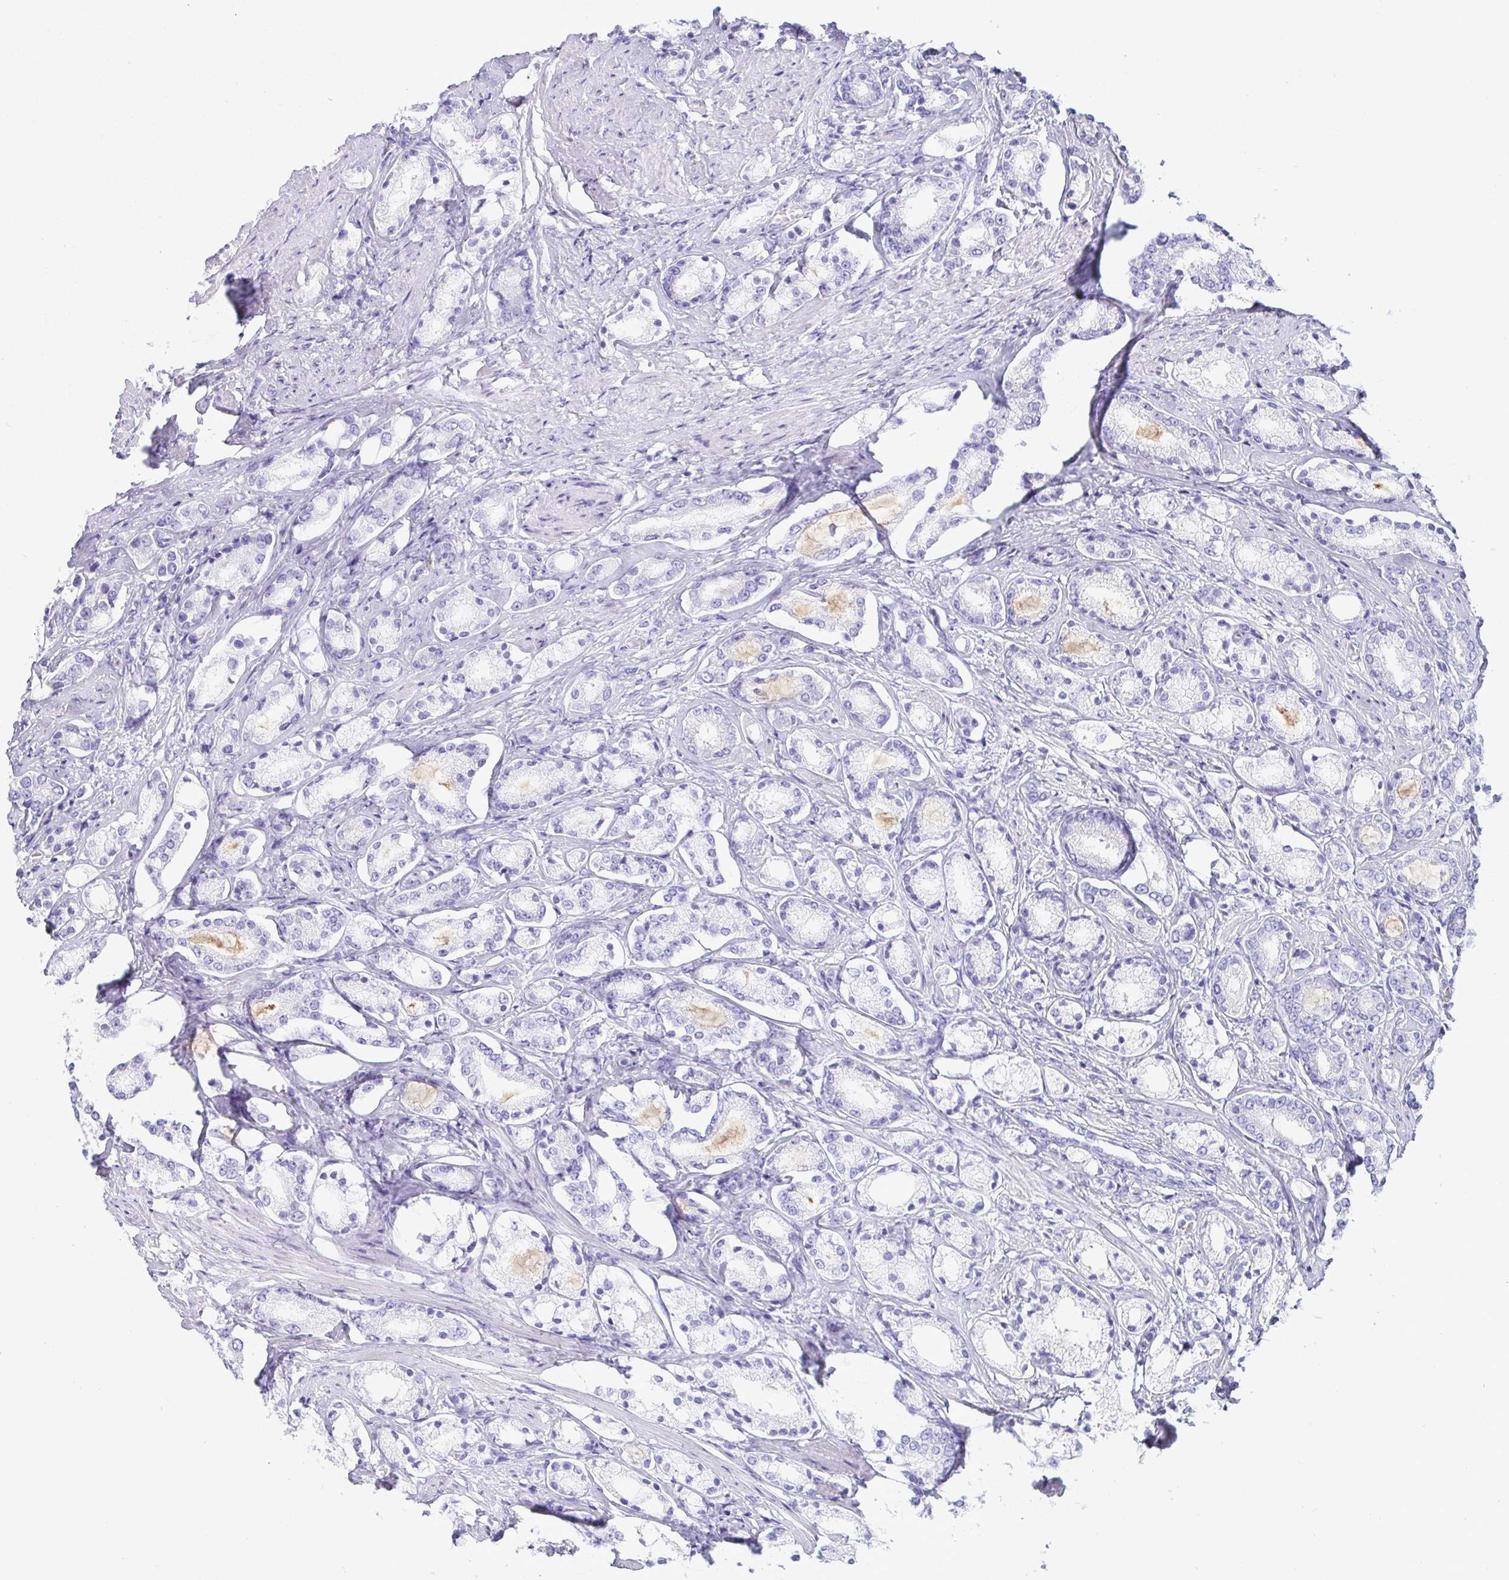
{"staining": {"intensity": "negative", "quantity": "none", "location": "none"}, "tissue": "prostate cancer", "cell_type": "Tumor cells", "image_type": "cancer", "snomed": [{"axis": "morphology", "description": "Adenocarcinoma, High grade"}, {"axis": "topography", "description": "Prostate"}], "caption": "Immunohistochemical staining of human prostate cancer displays no significant positivity in tumor cells.", "gene": "TEX19", "patient": {"sex": "male", "age": 63}}